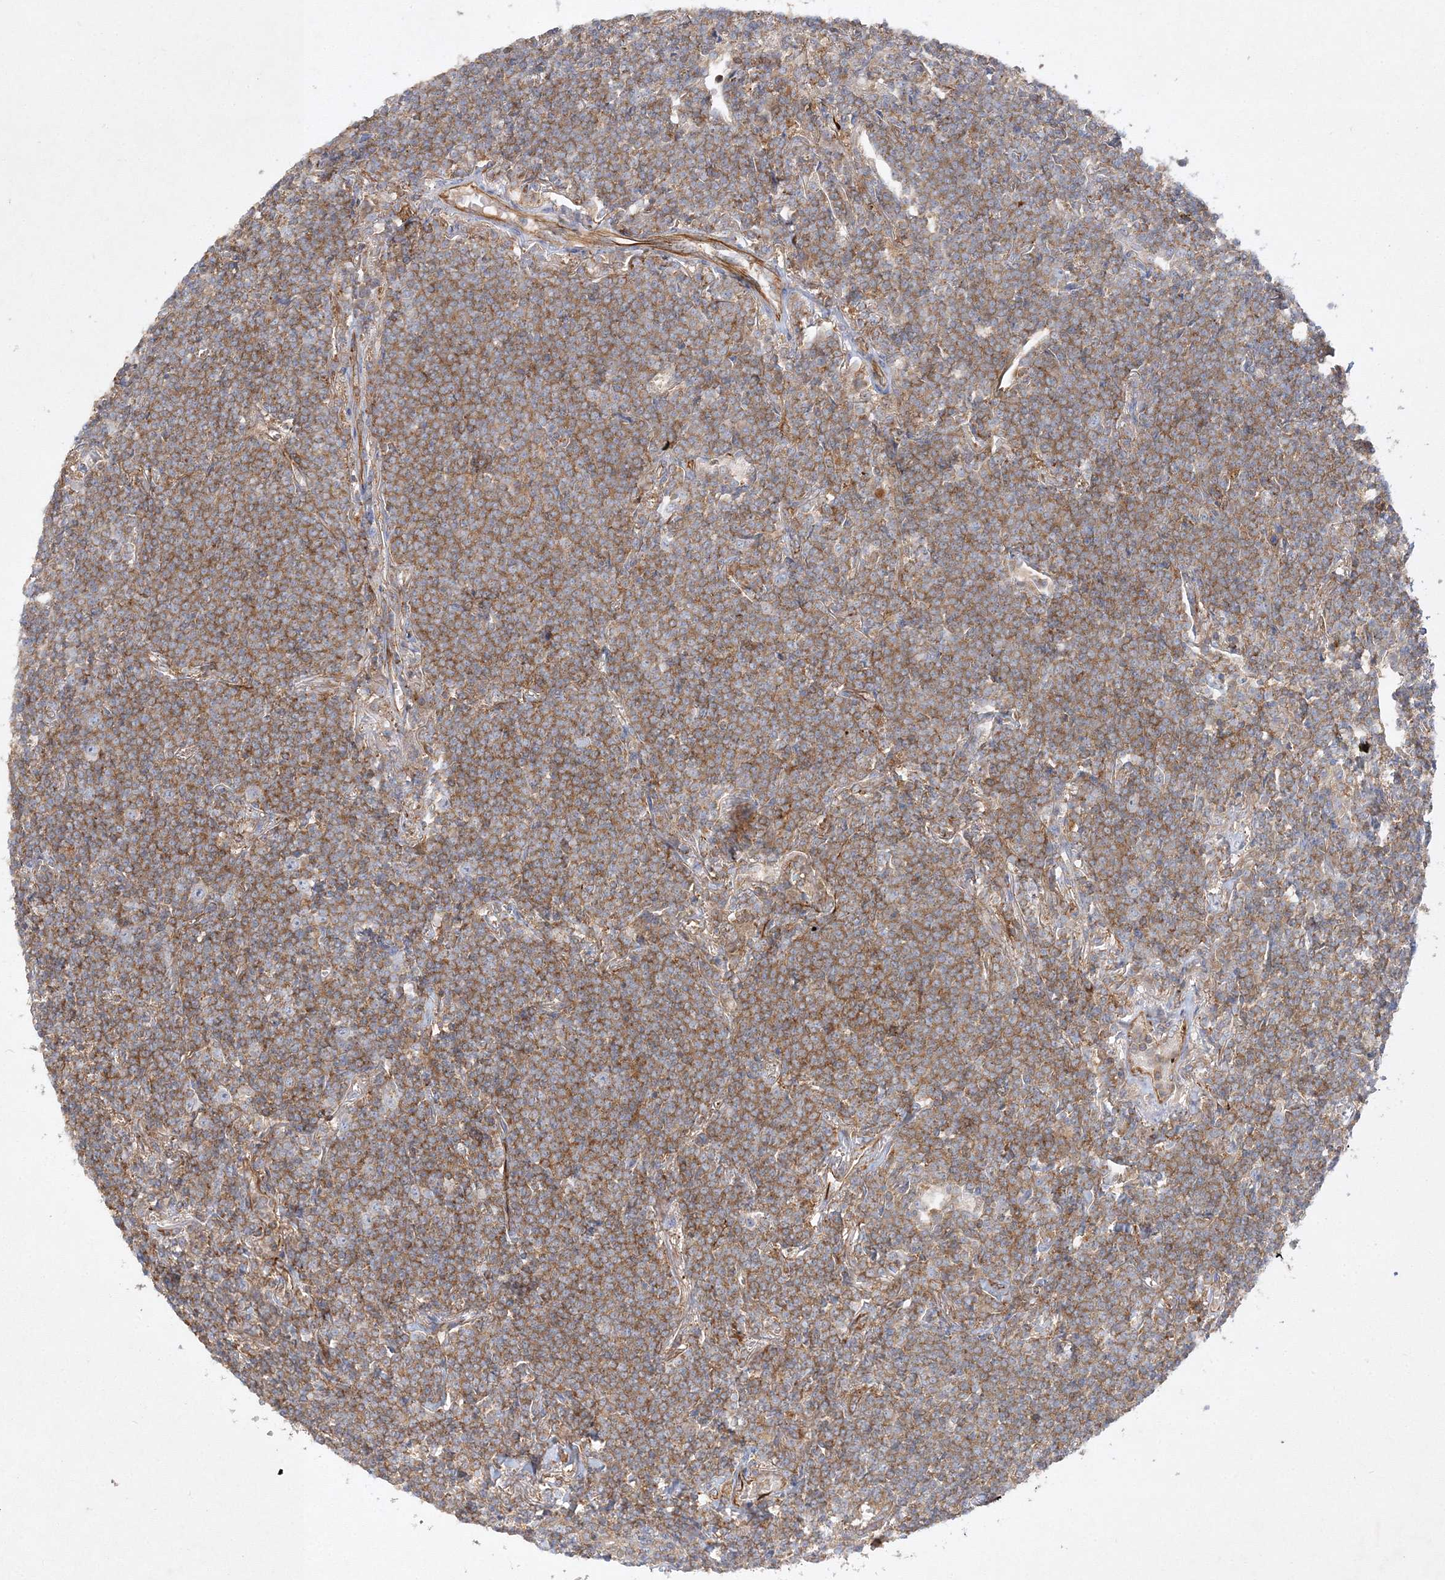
{"staining": {"intensity": "moderate", "quantity": ">75%", "location": "cytoplasmic/membranous"}, "tissue": "lymphoma", "cell_type": "Tumor cells", "image_type": "cancer", "snomed": [{"axis": "morphology", "description": "Malignant lymphoma, non-Hodgkin's type, Low grade"}, {"axis": "topography", "description": "Lung"}], "caption": "Immunohistochemistry (DAB (3,3'-diaminobenzidine)) staining of human malignant lymphoma, non-Hodgkin's type (low-grade) shows moderate cytoplasmic/membranous protein positivity in approximately >75% of tumor cells. Using DAB (3,3'-diaminobenzidine) (brown) and hematoxylin (blue) stains, captured at high magnification using brightfield microscopy.", "gene": "WDR37", "patient": {"sex": "female", "age": 71}}